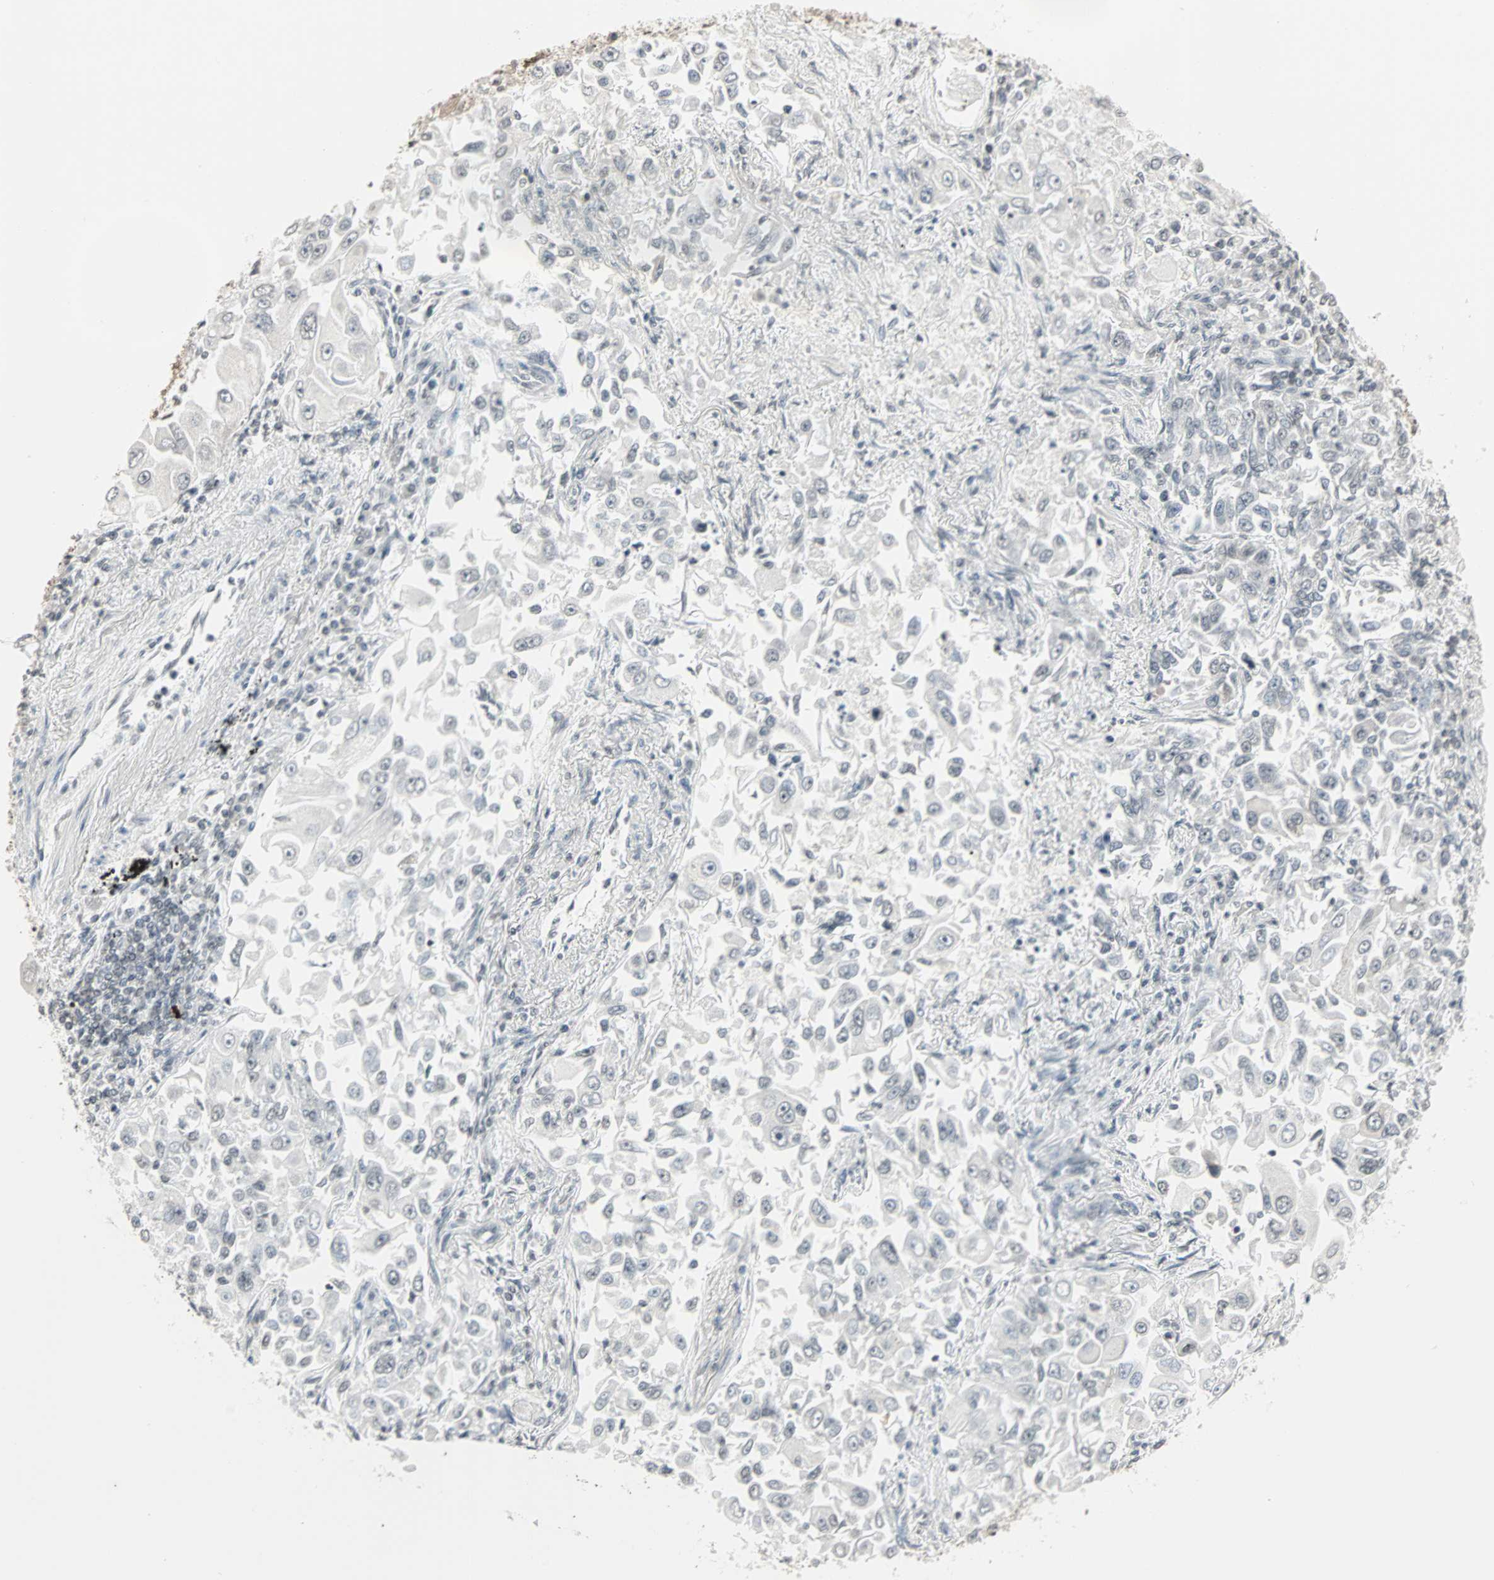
{"staining": {"intensity": "negative", "quantity": "none", "location": "none"}, "tissue": "lung cancer", "cell_type": "Tumor cells", "image_type": "cancer", "snomed": [{"axis": "morphology", "description": "Adenocarcinoma, NOS"}, {"axis": "topography", "description": "Lung"}], "caption": "The photomicrograph reveals no significant expression in tumor cells of adenocarcinoma (lung).", "gene": "CBLC", "patient": {"sex": "male", "age": 84}}